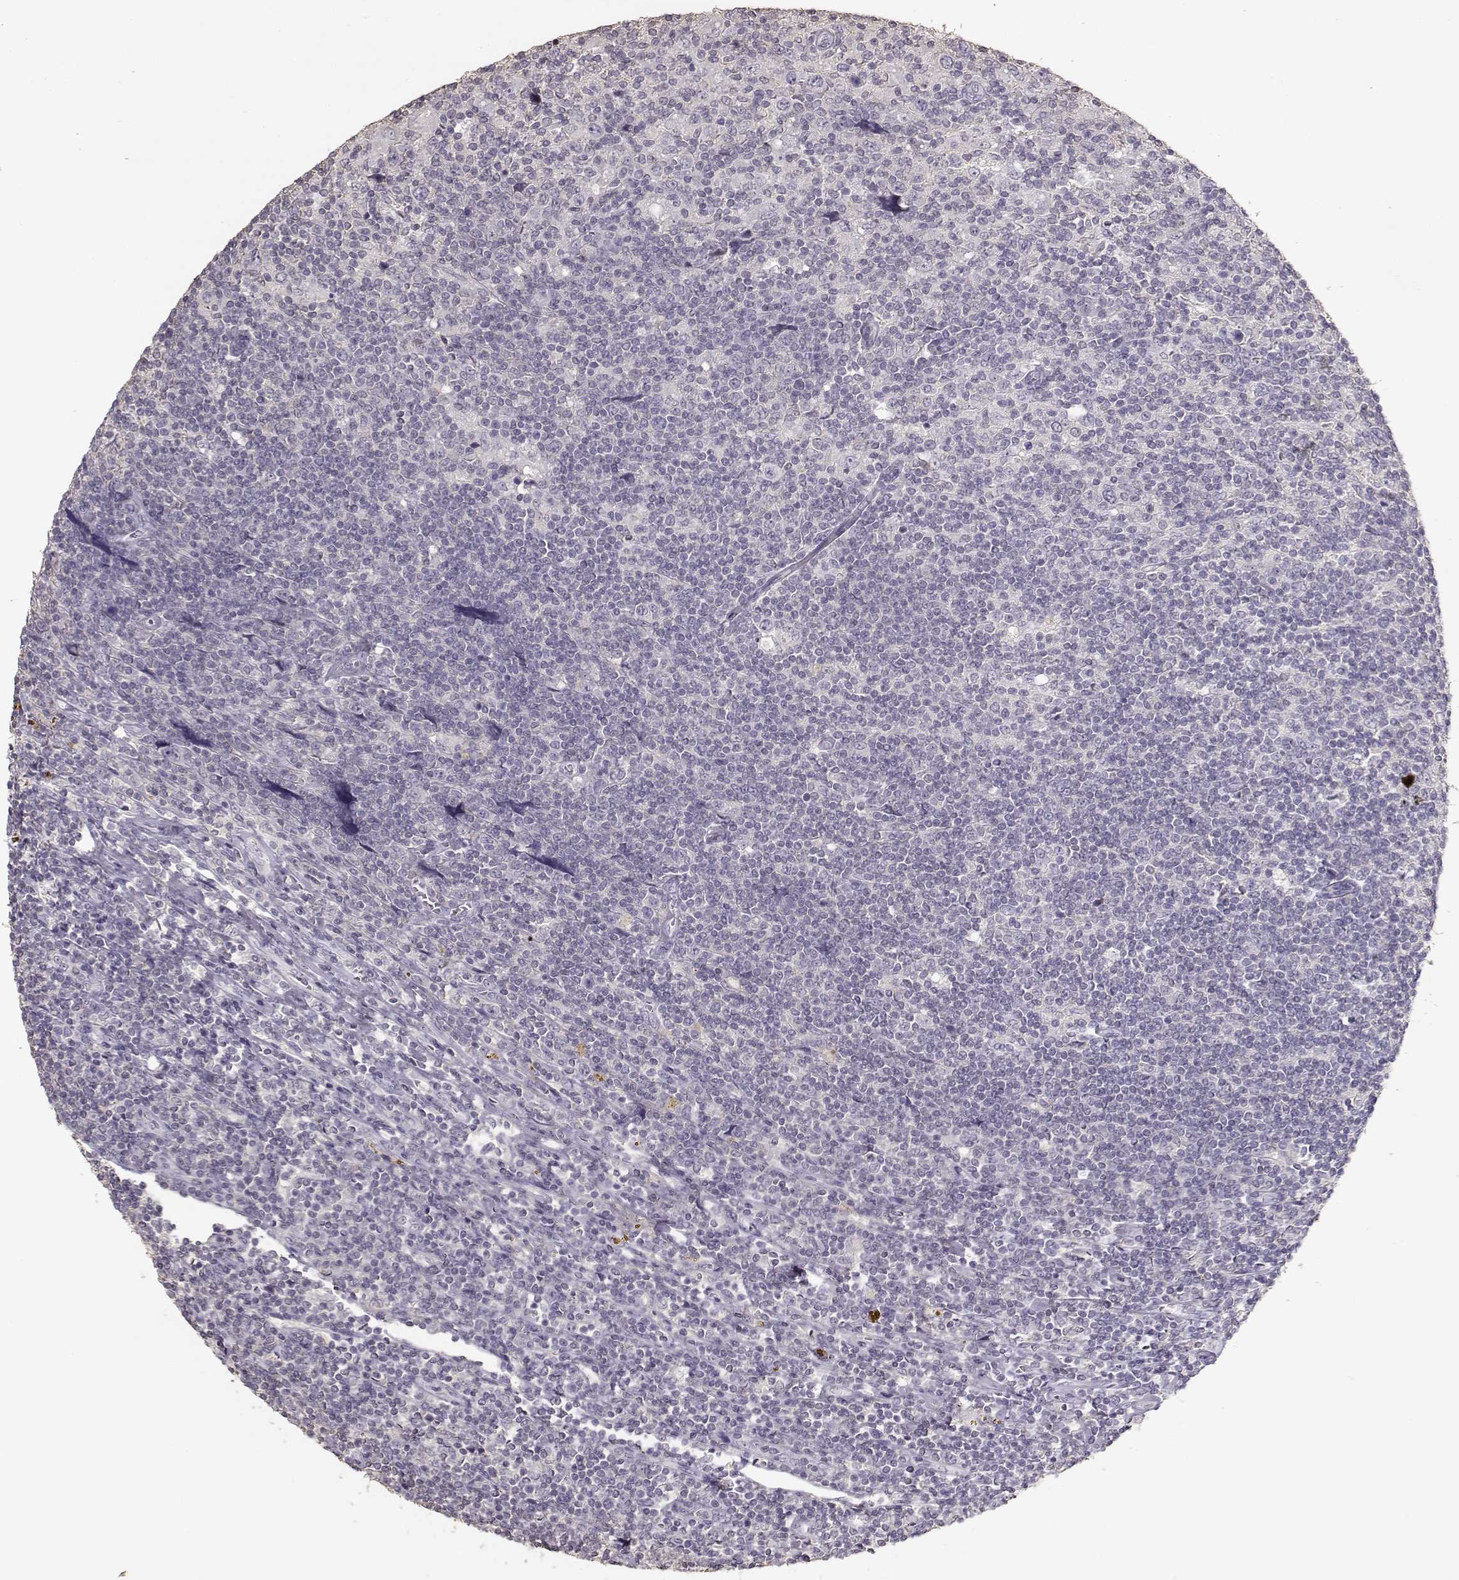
{"staining": {"intensity": "negative", "quantity": "none", "location": "none"}, "tissue": "lymphoma", "cell_type": "Tumor cells", "image_type": "cancer", "snomed": [{"axis": "morphology", "description": "Hodgkin's disease, NOS"}, {"axis": "topography", "description": "Lymph node"}], "caption": "DAB immunohistochemical staining of lymphoma demonstrates no significant positivity in tumor cells.", "gene": "UROC1", "patient": {"sex": "male", "age": 40}}